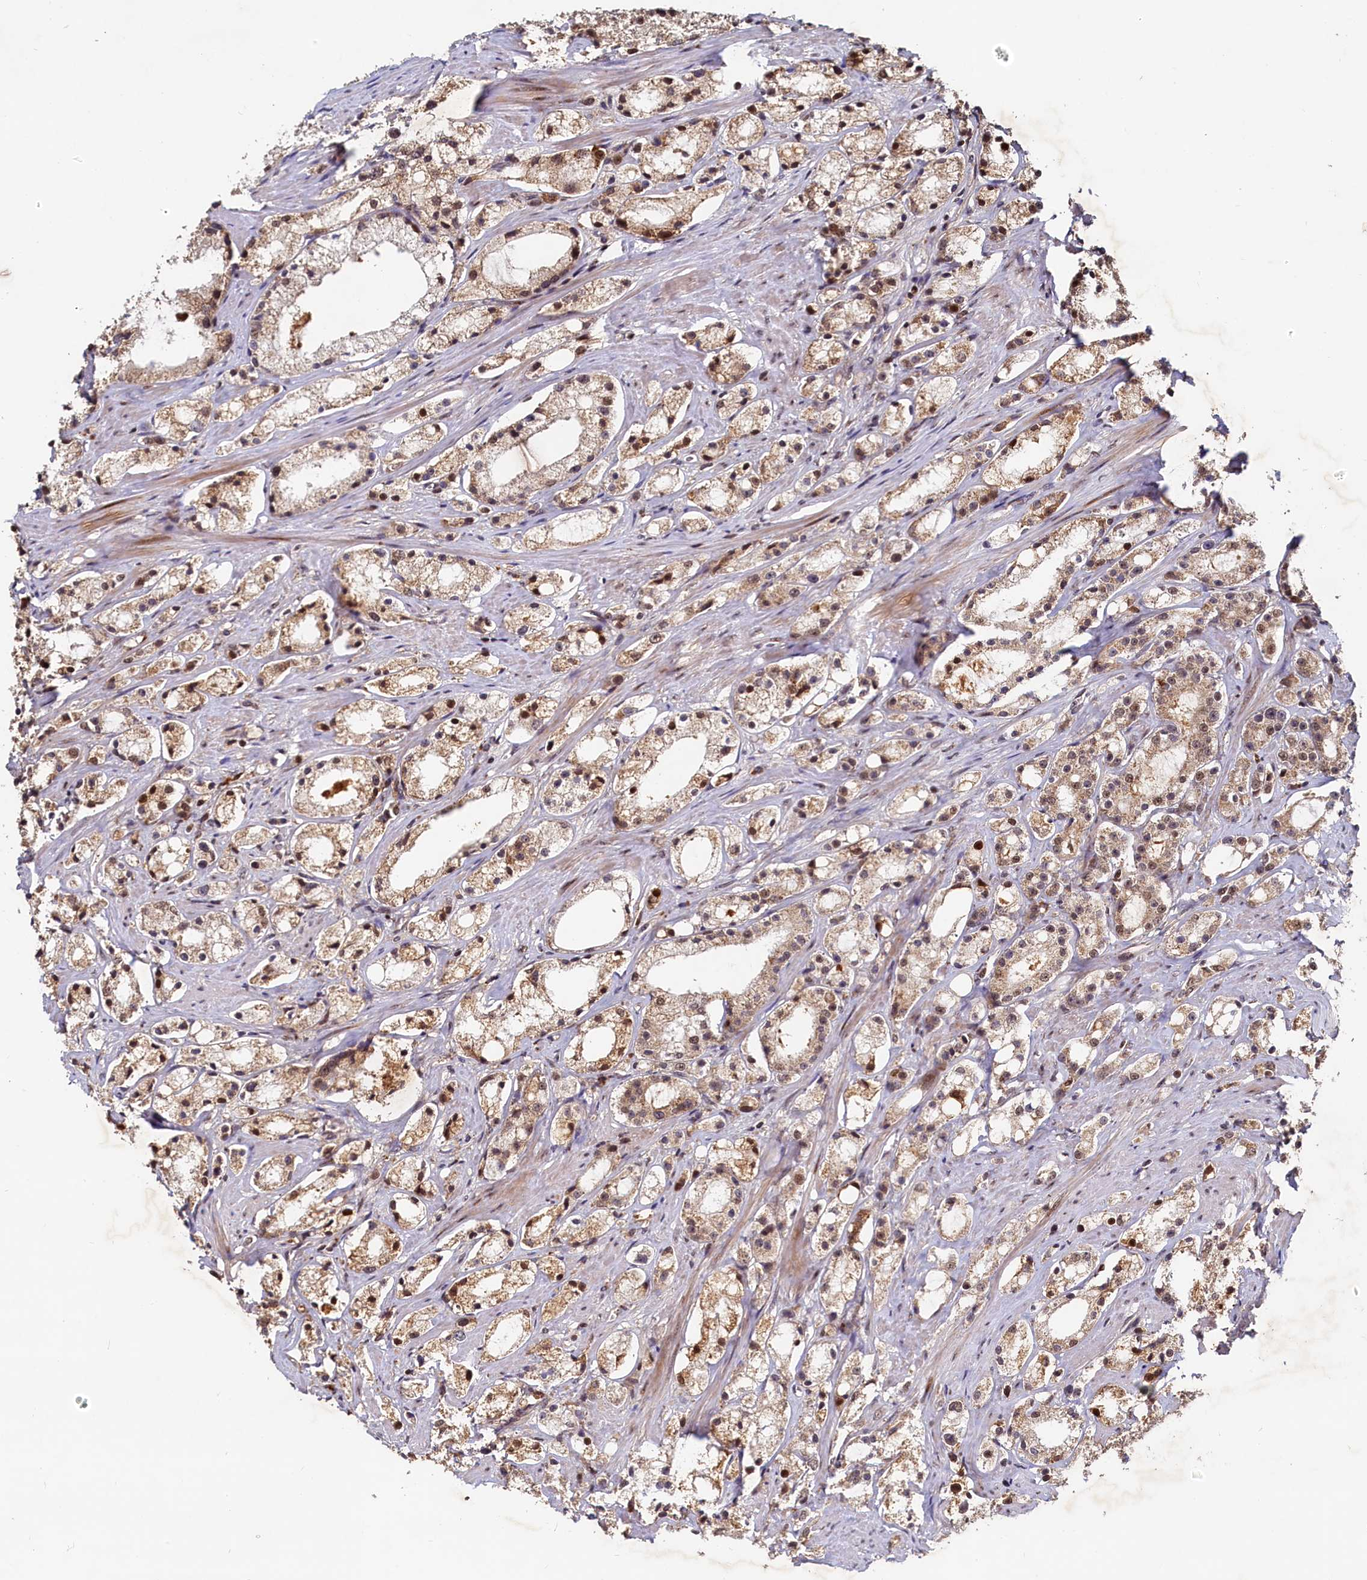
{"staining": {"intensity": "moderate", "quantity": "25%-75%", "location": "cytoplasmic/membranous,nuclear"}, "tissue": "prostate cancer", "cell_type": "Tumor cells", "image_type": "cancer", "snomed": [{"axis": "morphology", "description": "Adenocarcinoma, High grade"}, {"axis": "topography", "description": "Prostate"}], "caption": "Prostate cancer was stained to show a protein in brown. There is medium levels of moderate cytoplasmic/membranous and nuclear positivity in about 25%-75% of tumor cells. (Stains: DAB in brown, nuclei in blue, Microscopy: brightfield microscopy at high magnification).", "gene": "TRAPPC4", "patient": {"sex": "male", "age": 66}}